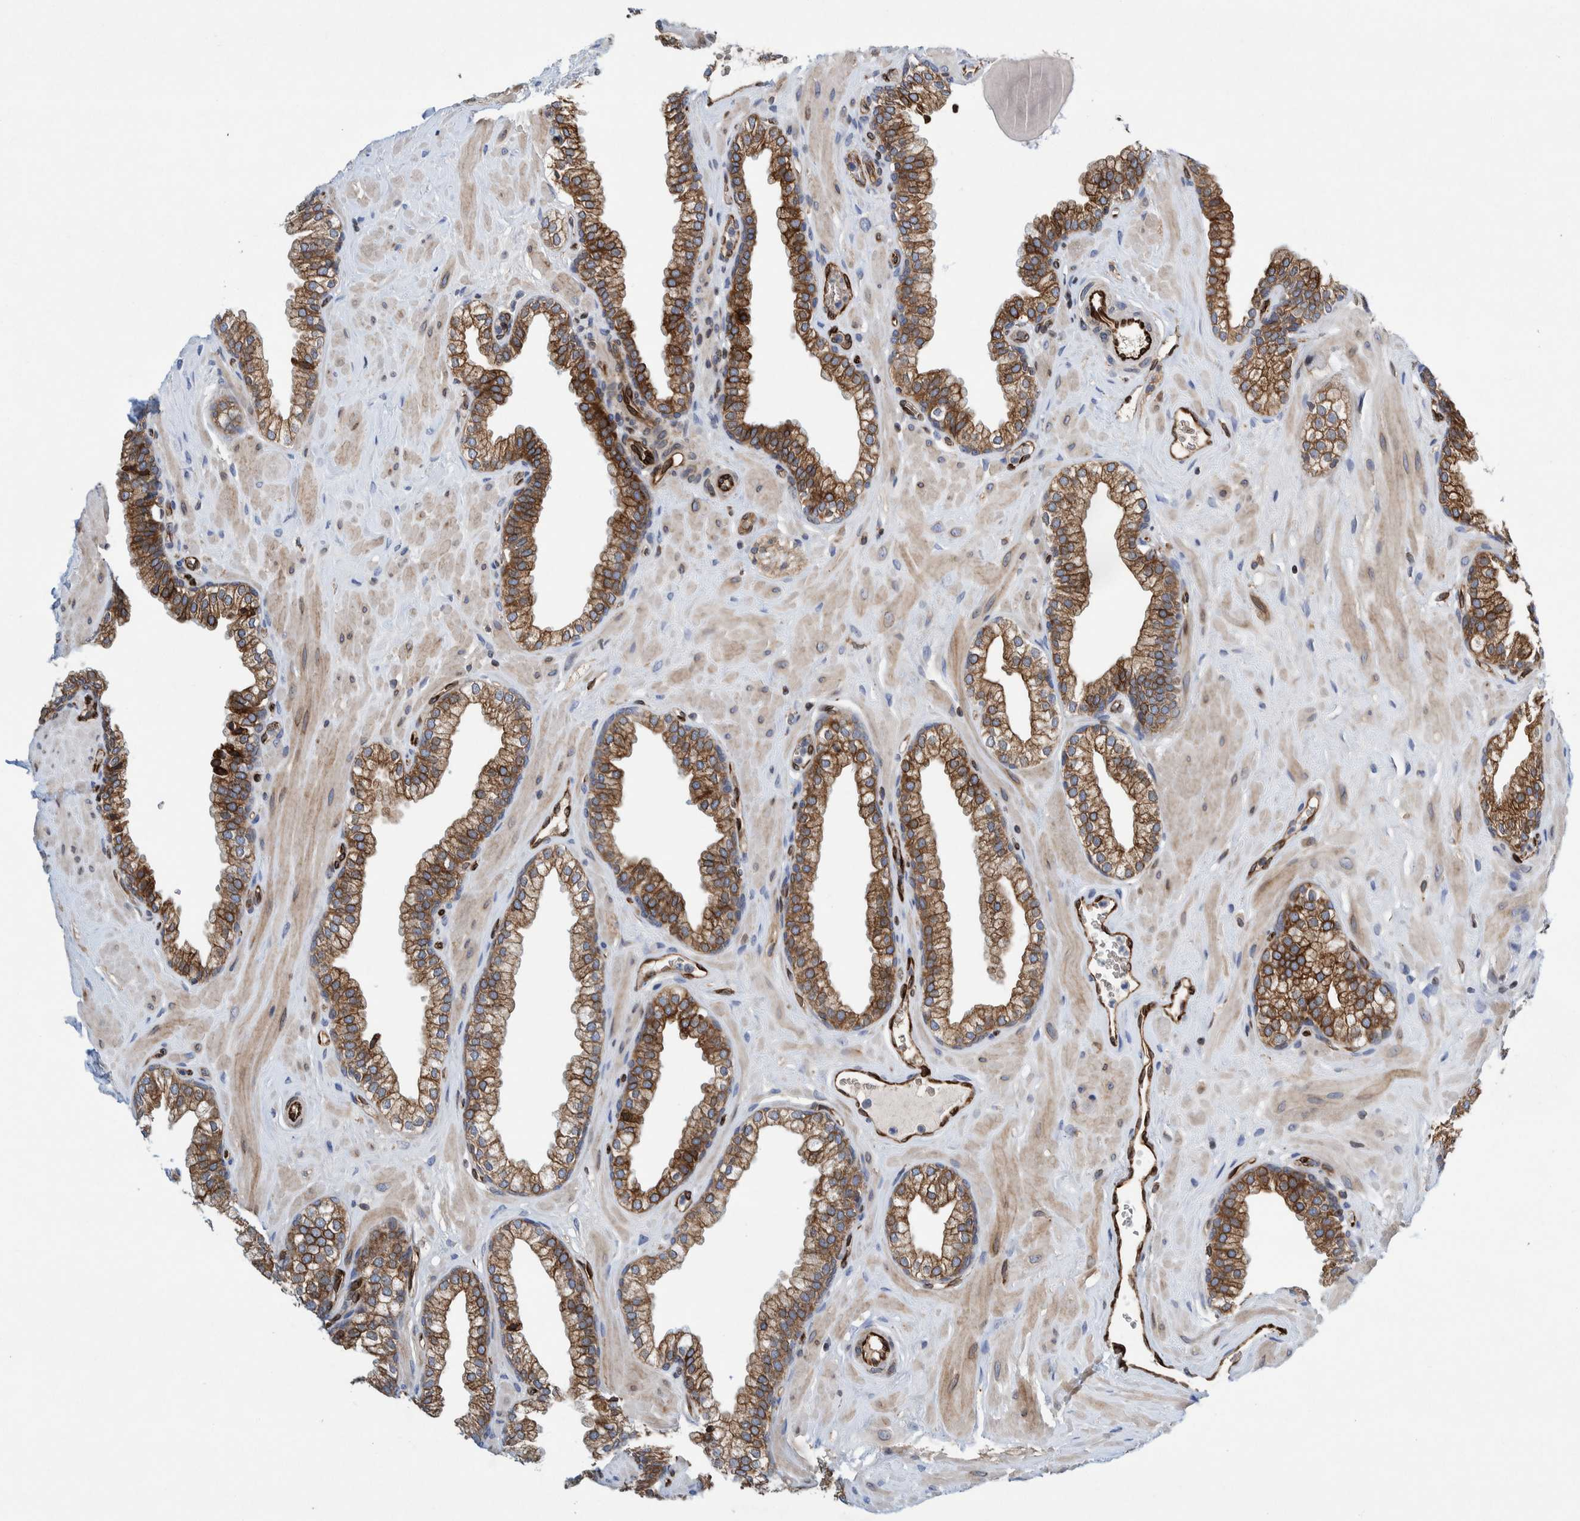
{"staining": {"intensity": "moderate", "quantity": ">75%", "location": "cytoplasmic/membranous"}, "tissue": "prostate", "cell_type": "Glandular cells", "image_type": "normal", "snomed": [{"axis": "morphology", "description": "Normal tissue, NOS"}, {"axis": "morphology", "description": "Urothelial carcinoma, Low grade"}, {"axis": "topography", "description": "Urinary bladder"}, {"axis": "topography", "description": "Prostate"}], "caption": "Immunohistochemistry staining of unremarkable prostate, which reveals medium levels of moderate cytoplasmic/membranous expression in approximately >75% of glandular cells indicating moderate cytoplasmic/membranous protein staining. The staining was performed using DAB (brown) for protein detection and nuclei were counterstained in hematoxylin (blue).", "gene": "THEM6", "patient": {"sex": "male", "age": 60}}